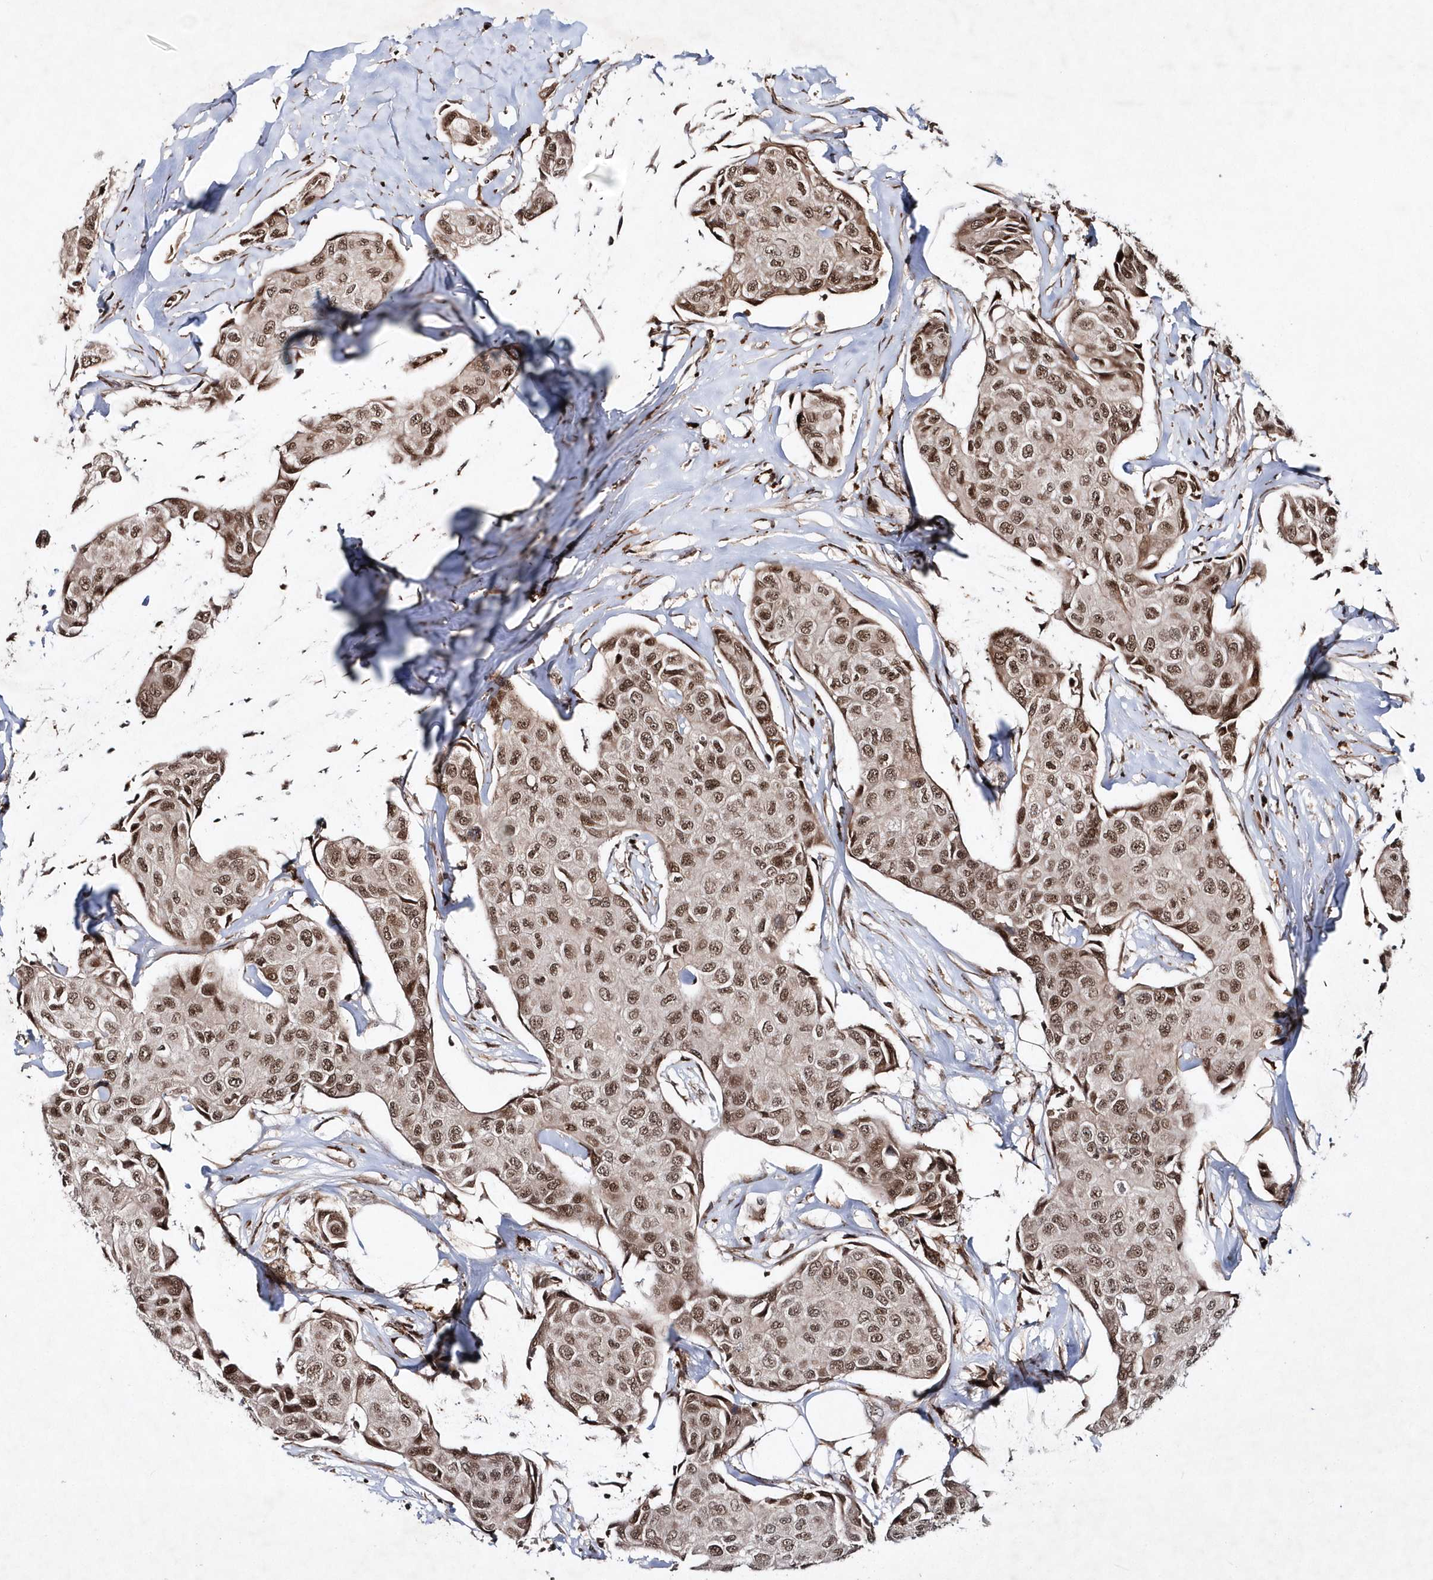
{"staining": {"intensity": "moderate", "quantity": ">75%", "location": "nuclear"}, "tissue": "breast cancer", "cell_type": "Tumor cells", "image_type": "cancer", "snomed": [{"axis": "morphology", "description": "Duct carcinoma"}, {"axis": "topography", "description": "Breast"}], "caption": "This image reveals immunohistochemistry (IHC) staining of human breast intraductal carcinoma, with medium moderate nuclear expression in about >75% of tumor cells.", "gene": "SOWAHB", "patient": {"sex": "female", "age": 80}}